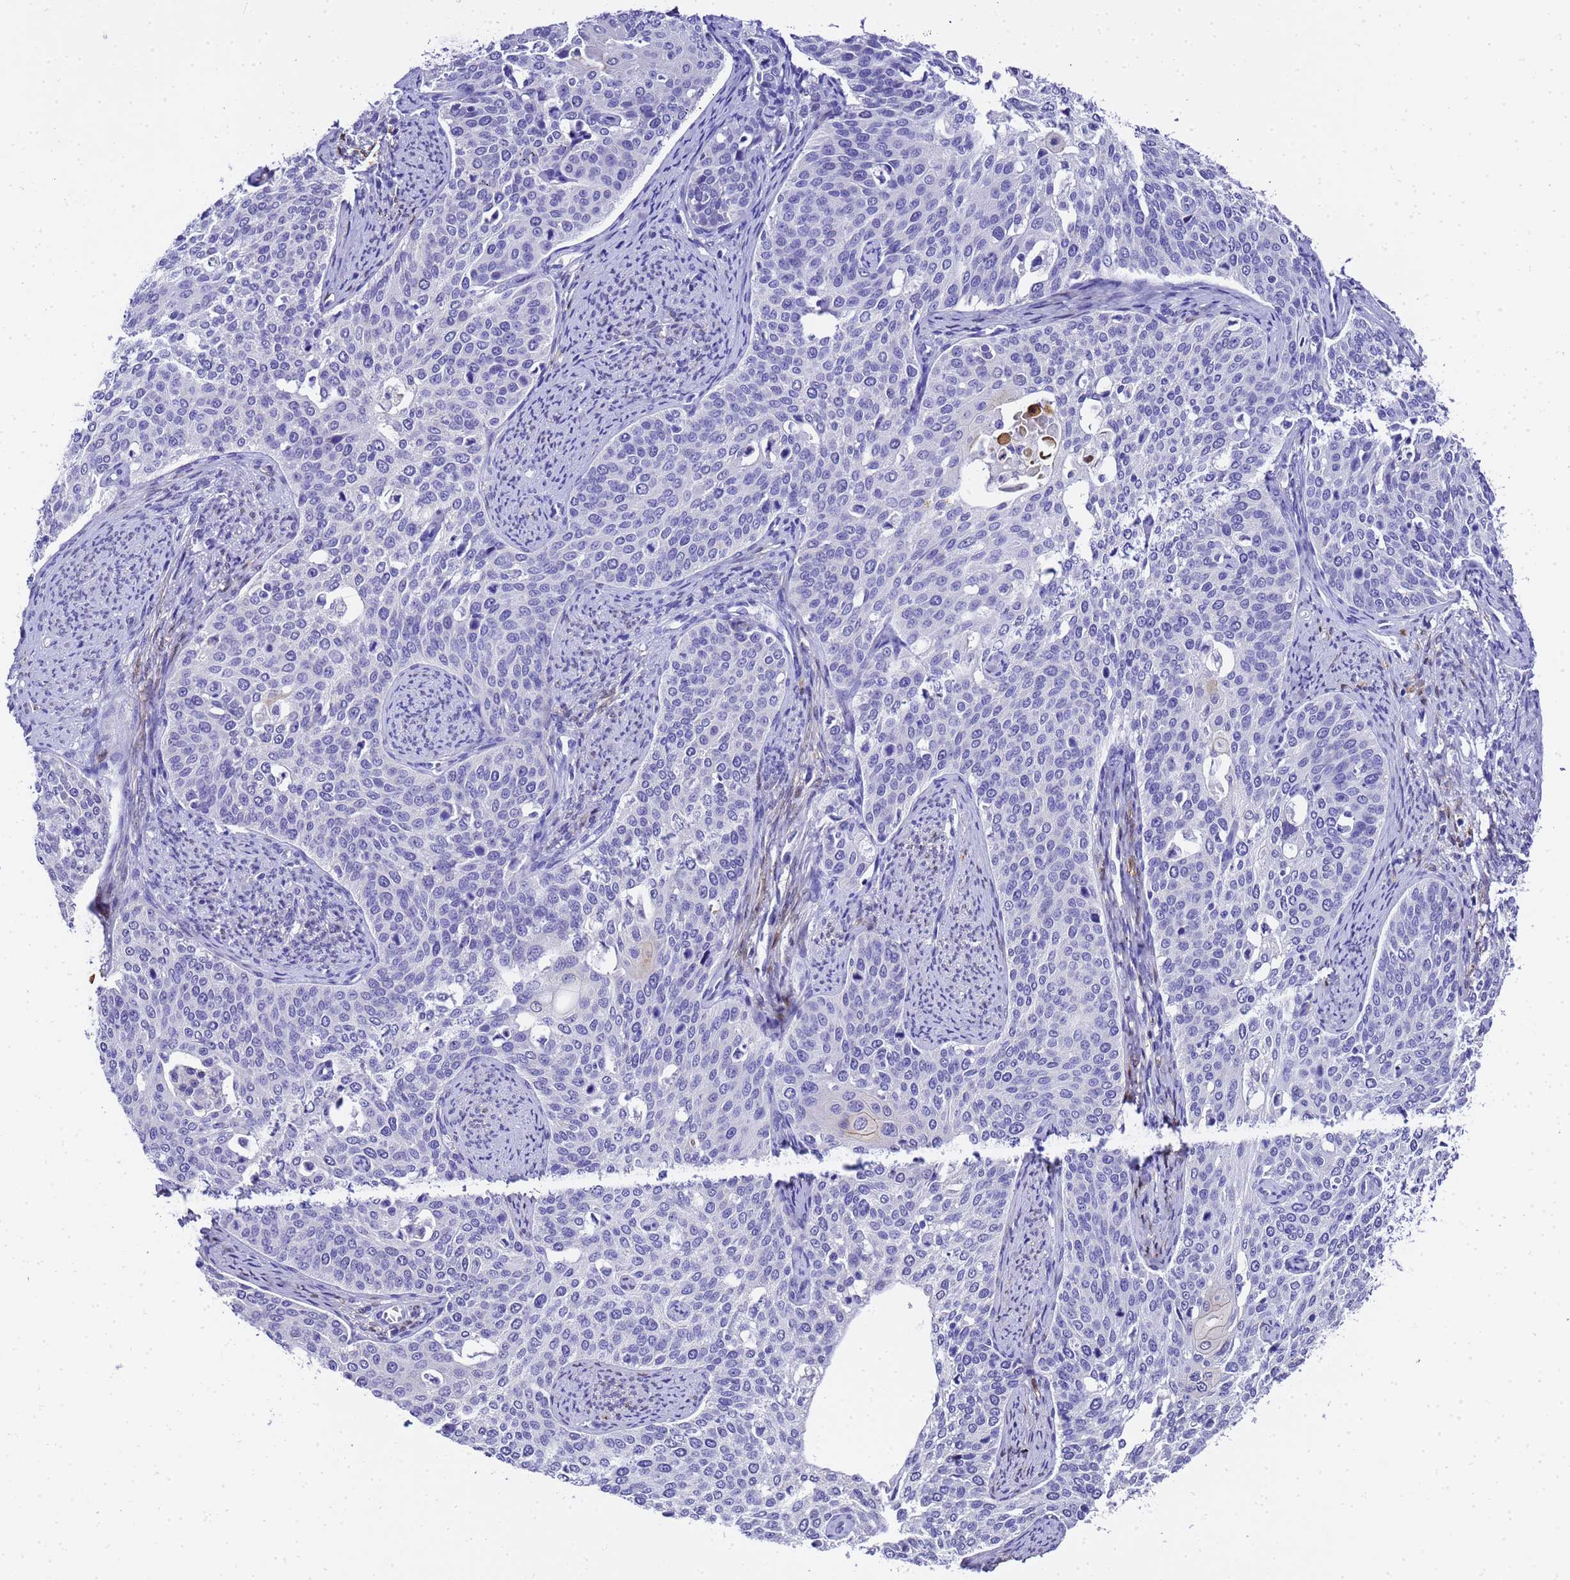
{"staining": {"intensity": "negative", "quantity": "none", "location": "none"}, "tissue": "cervical cancer", "cell_type": "Tumor cells", "image_type": "cancer", "snomed": [{"axis": "morphology", "description": "Squamous cell carcinoma, NOS"}, {"axis": "topography", "description": "Cervix"}], "caption": "Immunohistochemical staining of human cervical cancer exhibits no significant positivity in tumor cells.", "gene": "HSPB6", "patient": {"sex": "female", "age": 44}}